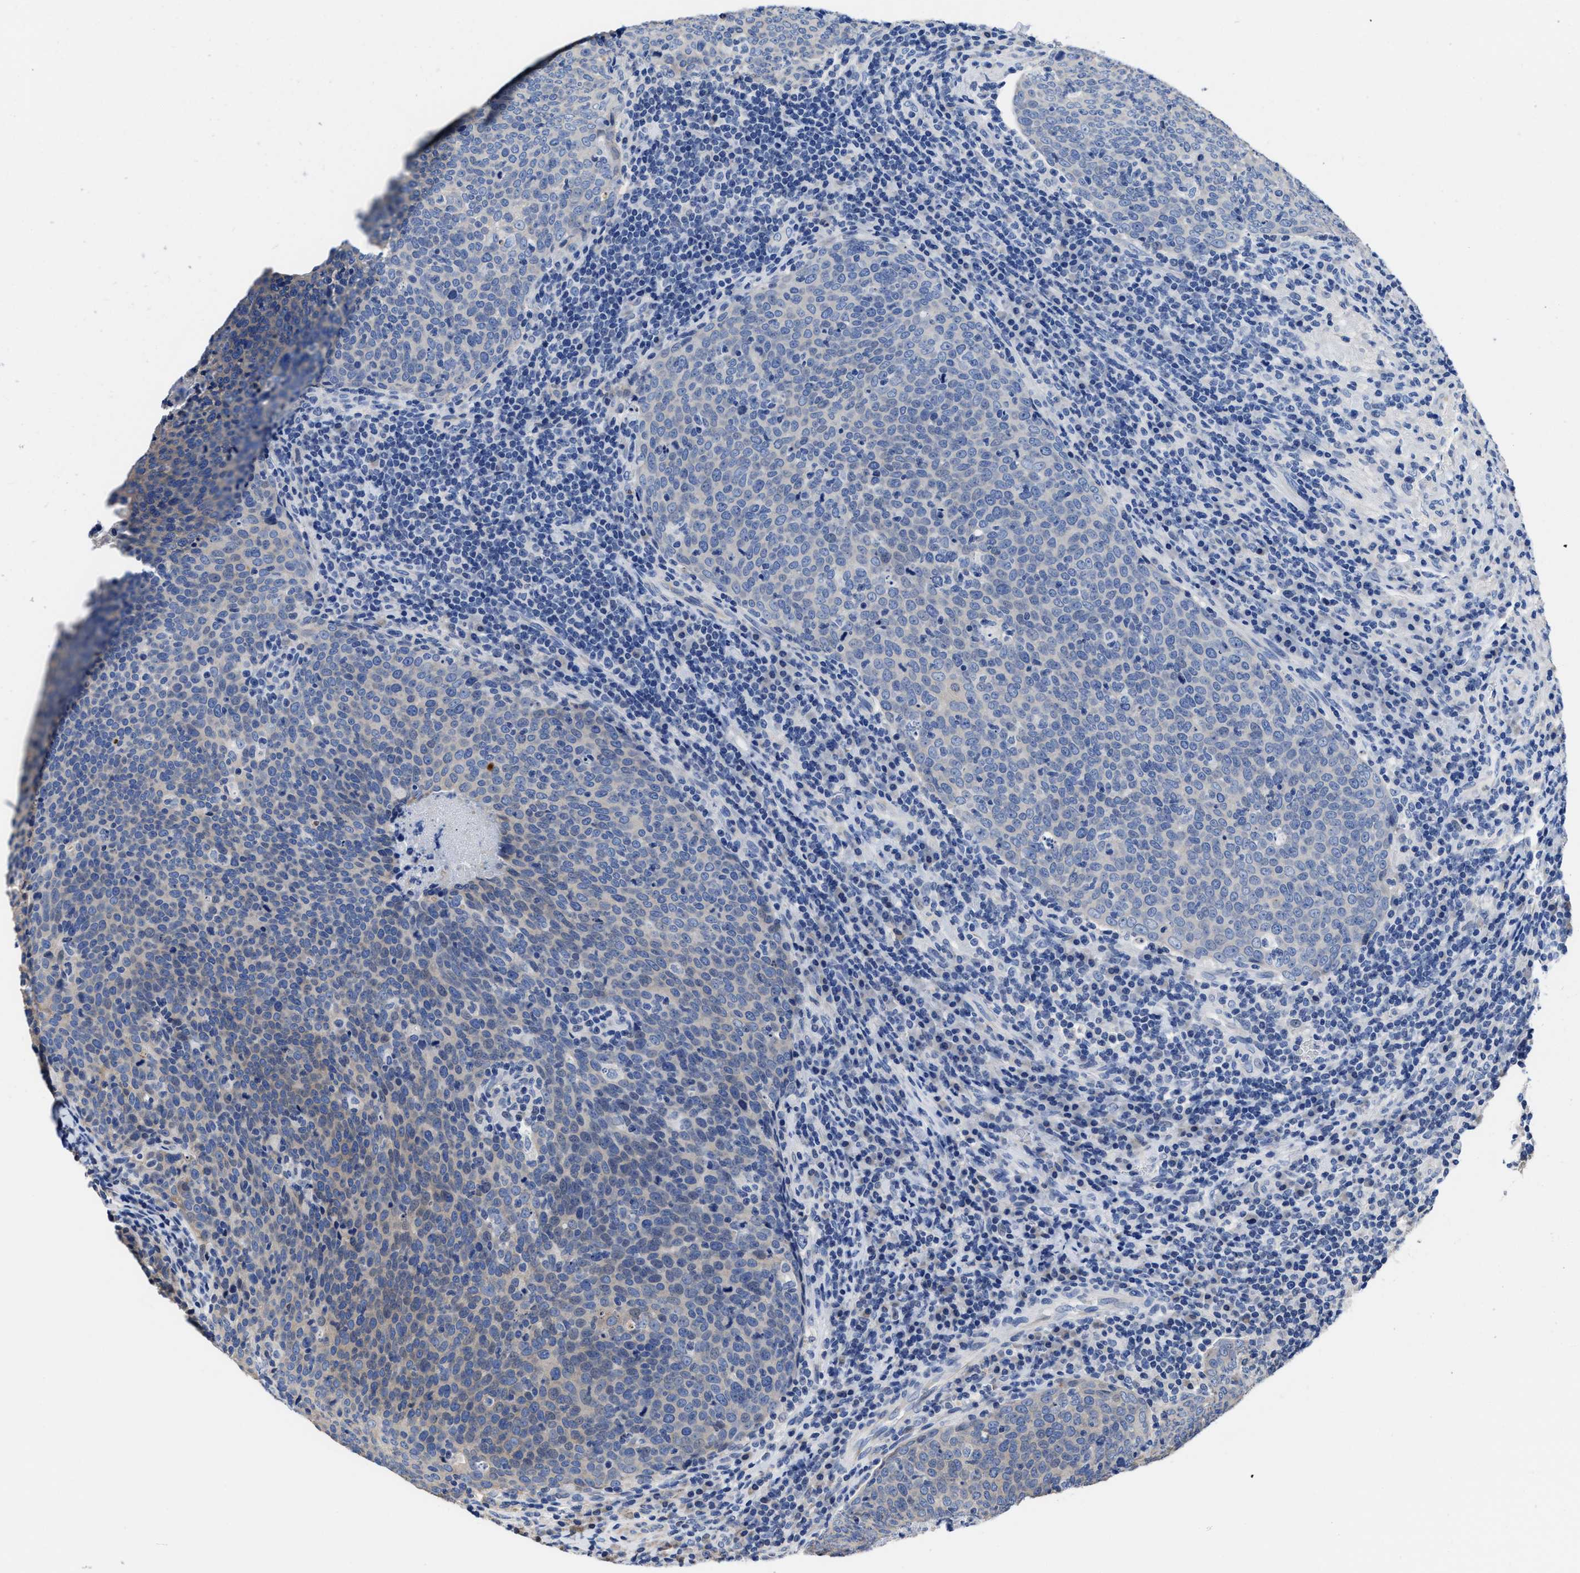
{"staining": {"intensity": "negative", "quantity": "none", "location": "none"}, "tissue": "head and neck cancer", "cell_type": "Tumor cells", "image_type": "cancer", "snomed": [{"axis": "morphology", "description": "Squamous cell carcinoma, NOS"}, {"axis": "morphology", "description": "Squamous cell carcinoma, metastatic, NOS"}, {"axis": "topography", "description": "Lymph node"}, {"axis": "topography", "description": "Head-Neck"}], "caption": "This is a histopathology image of immunohistochemistry (IHC) staining of head and neck metastatic squamous cell carcinoma, which shows no expression in tumor cells. The staining is performed using DAB brown chromogen with nuclei counter-stained in using hematoxylin.", "gene": "HOOK1", "patient": {"sex": "male", "age": 62}}